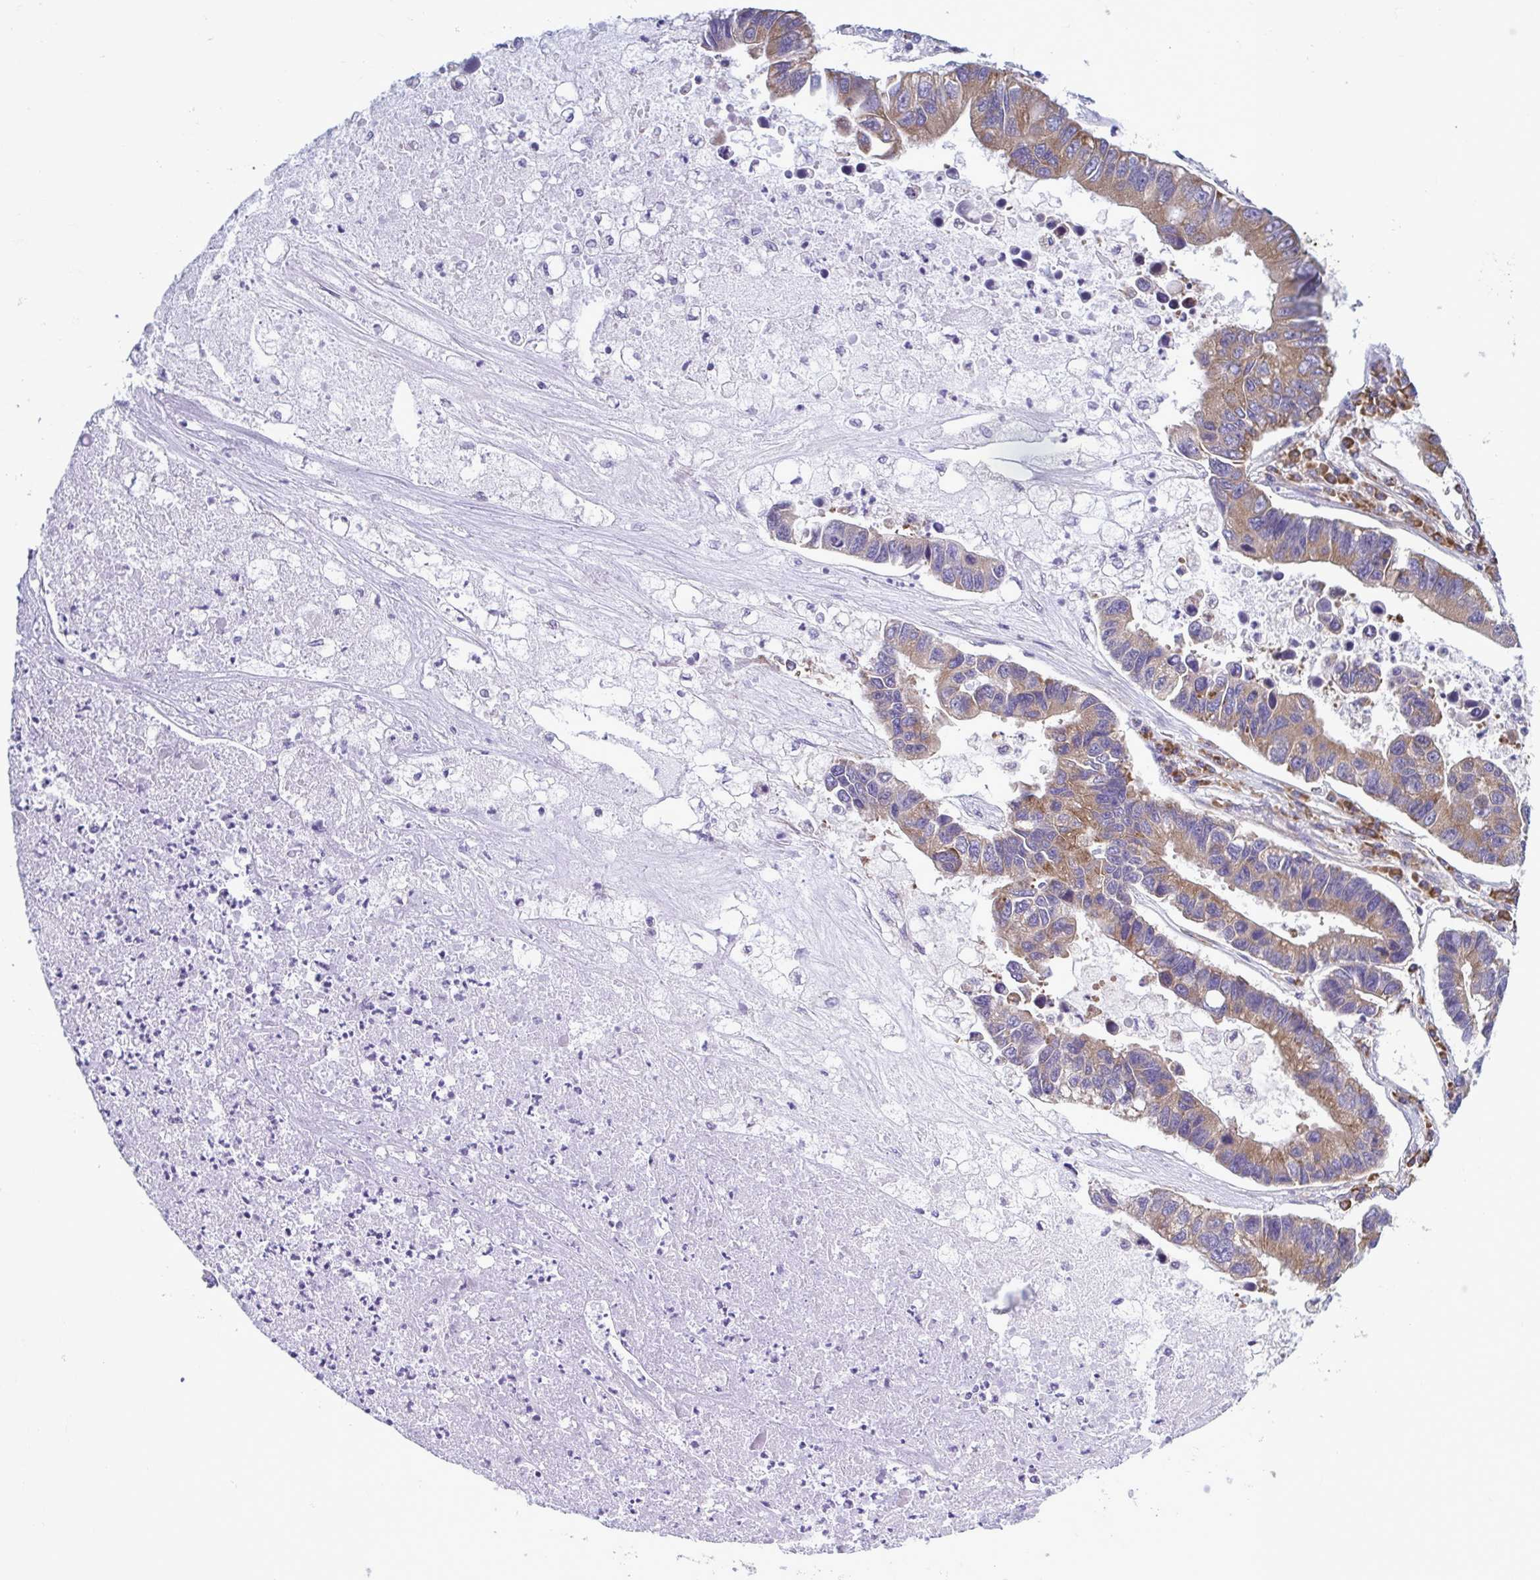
{"staining": {"intensity": "moderate", "quantity": ">75%", "location": "cytoplasmic/membranous"}, "tissue": "lung cancer", "cell_type": "Tumor cells", "image_type": "cancer", "snomed": [{"axis": "morphology", "description": "Adenocarcinoma, NOS"}, {"axis": "topography", "description": "Bronchus"}, {"axis": "topography", "description": "Lung"}], "caption": "A histopathology image showing moderate cytoplasmic/membranous expression in approximately >75% of tumor cells in adenocarcinoma (lung), as visualized by brown immunohistochemical staining.", "gene": "RPS16", "patient": {"sex": "female", "age": 51}}